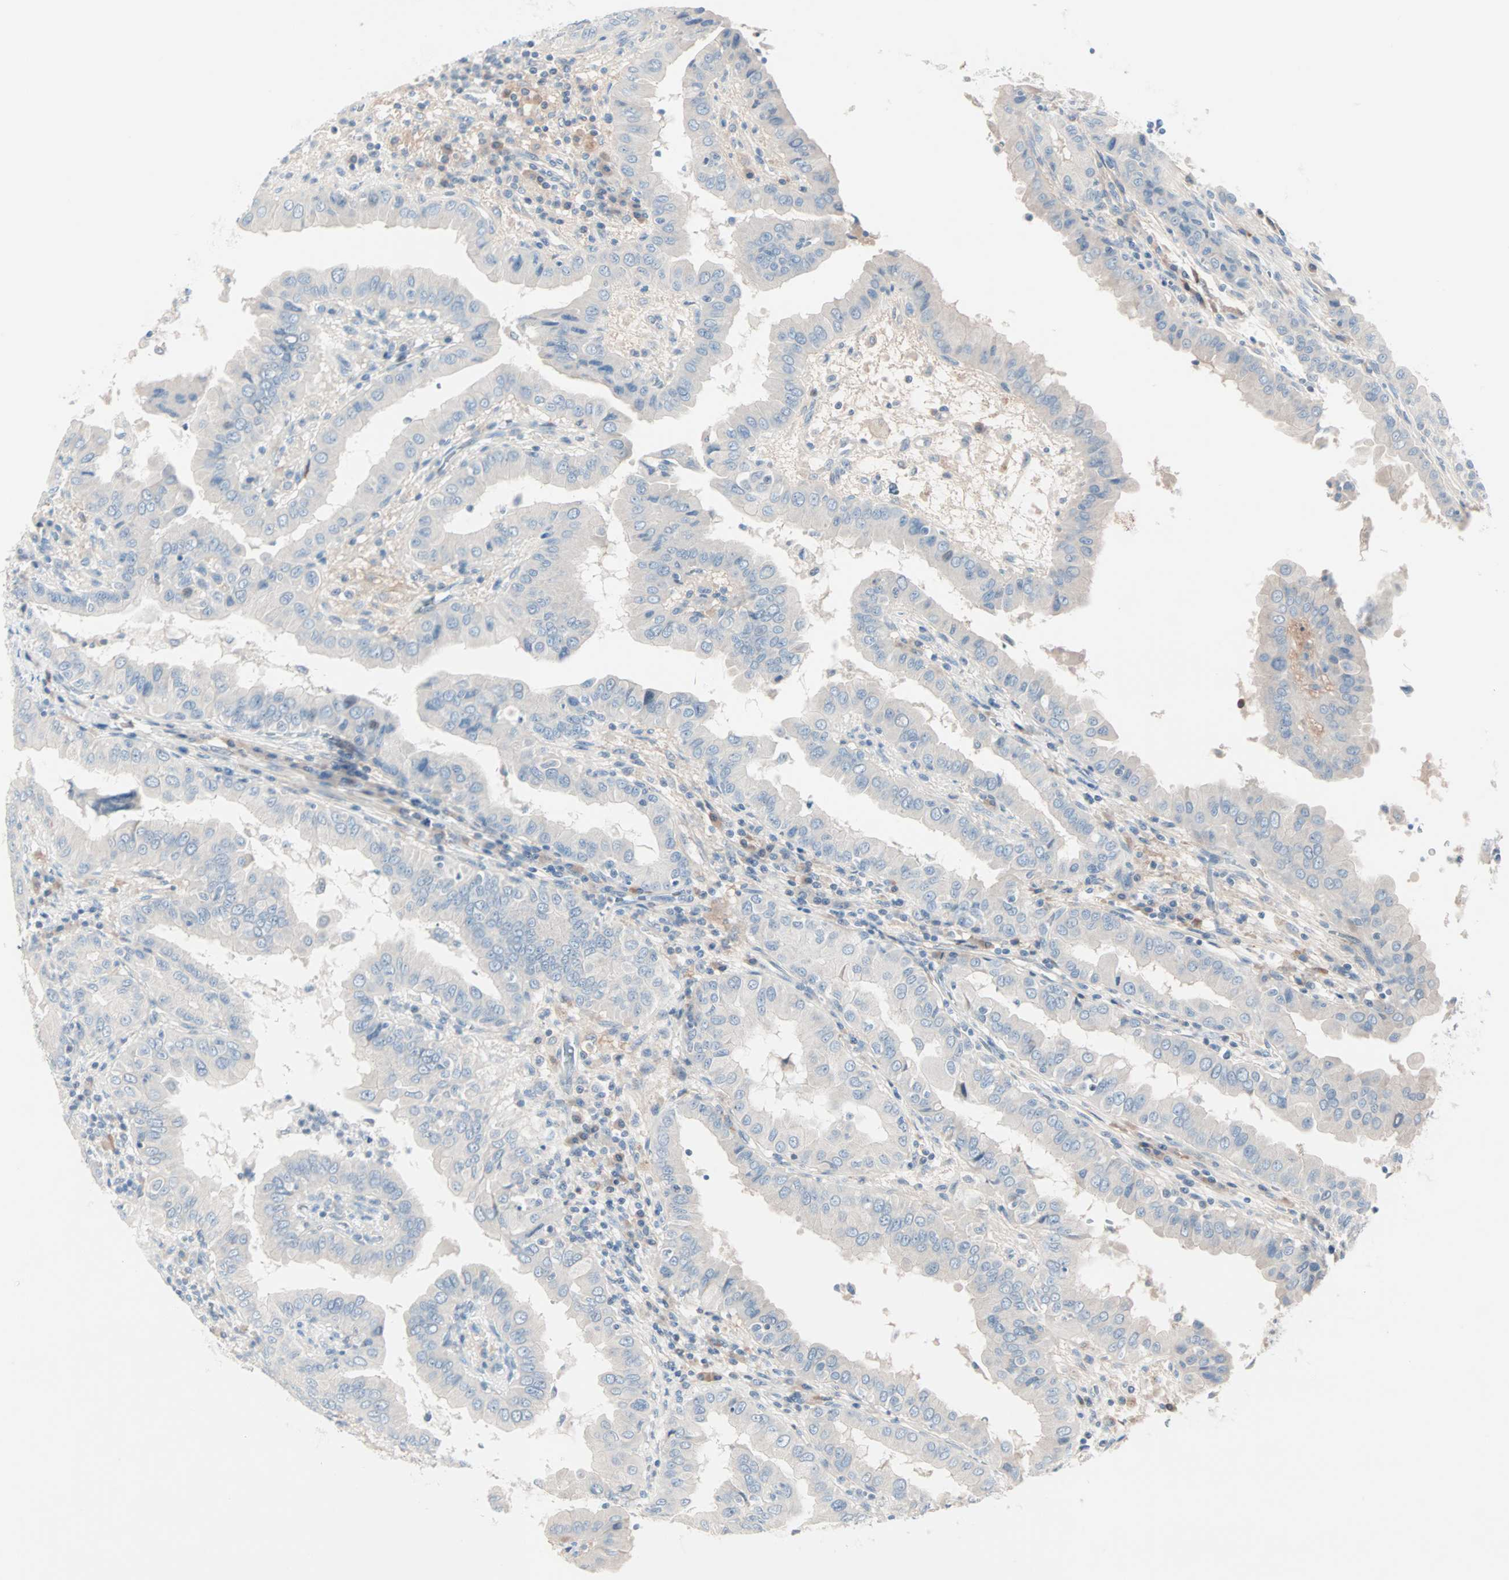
{"staining": {"intensity": "negative", "quantity": "none", "location": "none"}, "tissue": "thyroid cancer", "cell_type": "Tumor cells", "image_type": "cancer", "snomed": [{"axis": "morphology", "description": "Papillary adenocarcinoma, NOS"}, {"axis": "topography", "description": "Thyroid gland"}], "caption": "Tumor cells are negative for brown protein staining in thyroid cancer (papillary adenocarcinoma). (Stains: DAB (3,3'-diaminobenzidine) immunohistochemistry with hematoxylin counter stain, Microscopy: brightfield microscopy at high magnification).", "gene": "NEFH", "patient": {"sex": "male", "age": 33}}